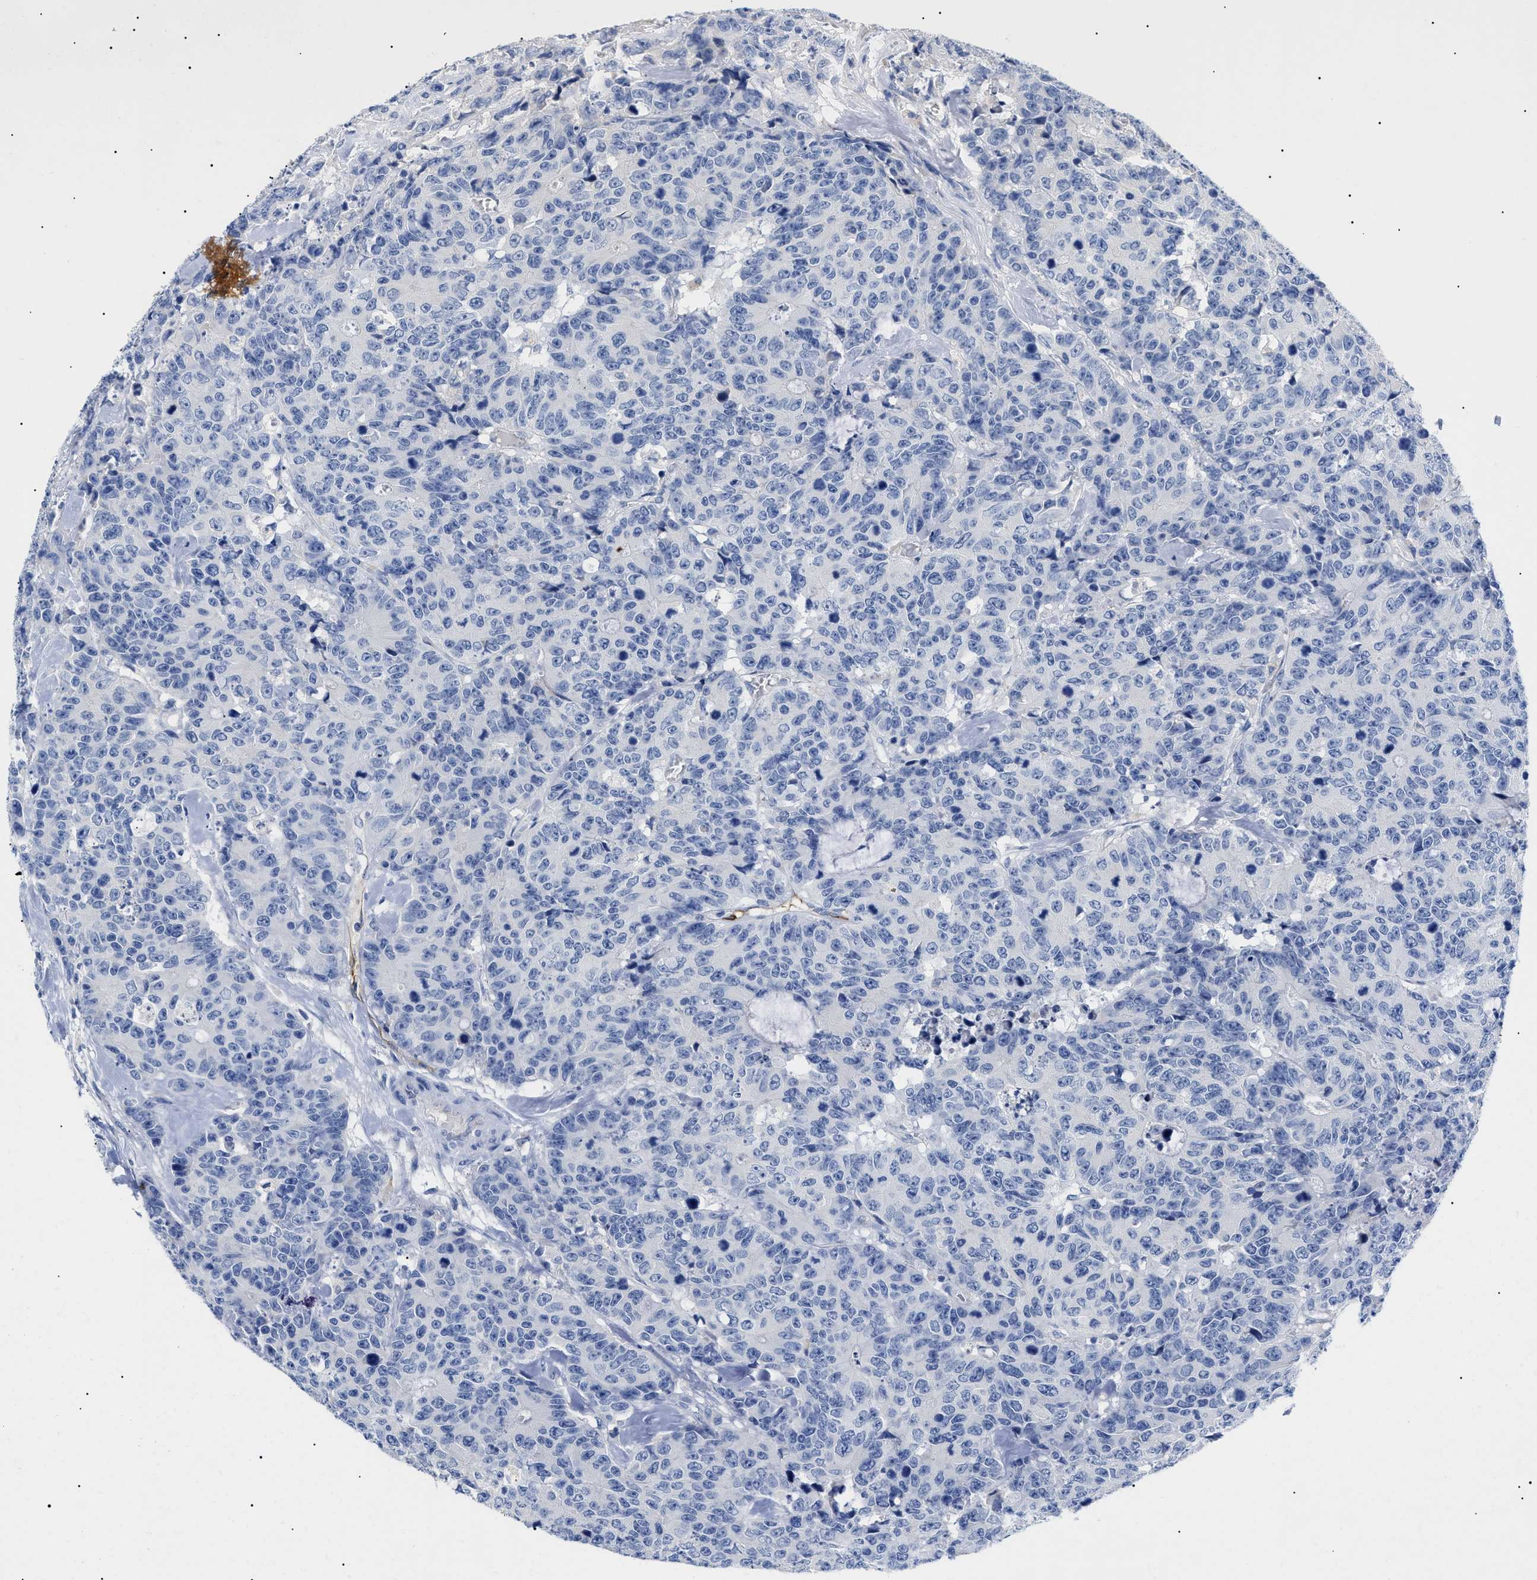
{"staining": {"intensity": "negative", "quantity": "none", "location": "none"}, "tissue": "colorectal cancer", "cell_type": "Tumor cells", "image_type": "cancer", "snomed": [{"axis": "morphology", "description": "Adenocarcinoma, NOS"}, {"axis": "topography", "description": "Colon"}], "caption": "Immunohistochemical staining of human colorectal cancer shows no significant positivity in tumor cells.", "gene": "ACKR1", "patient": {"sex": "female", "age": 86}}